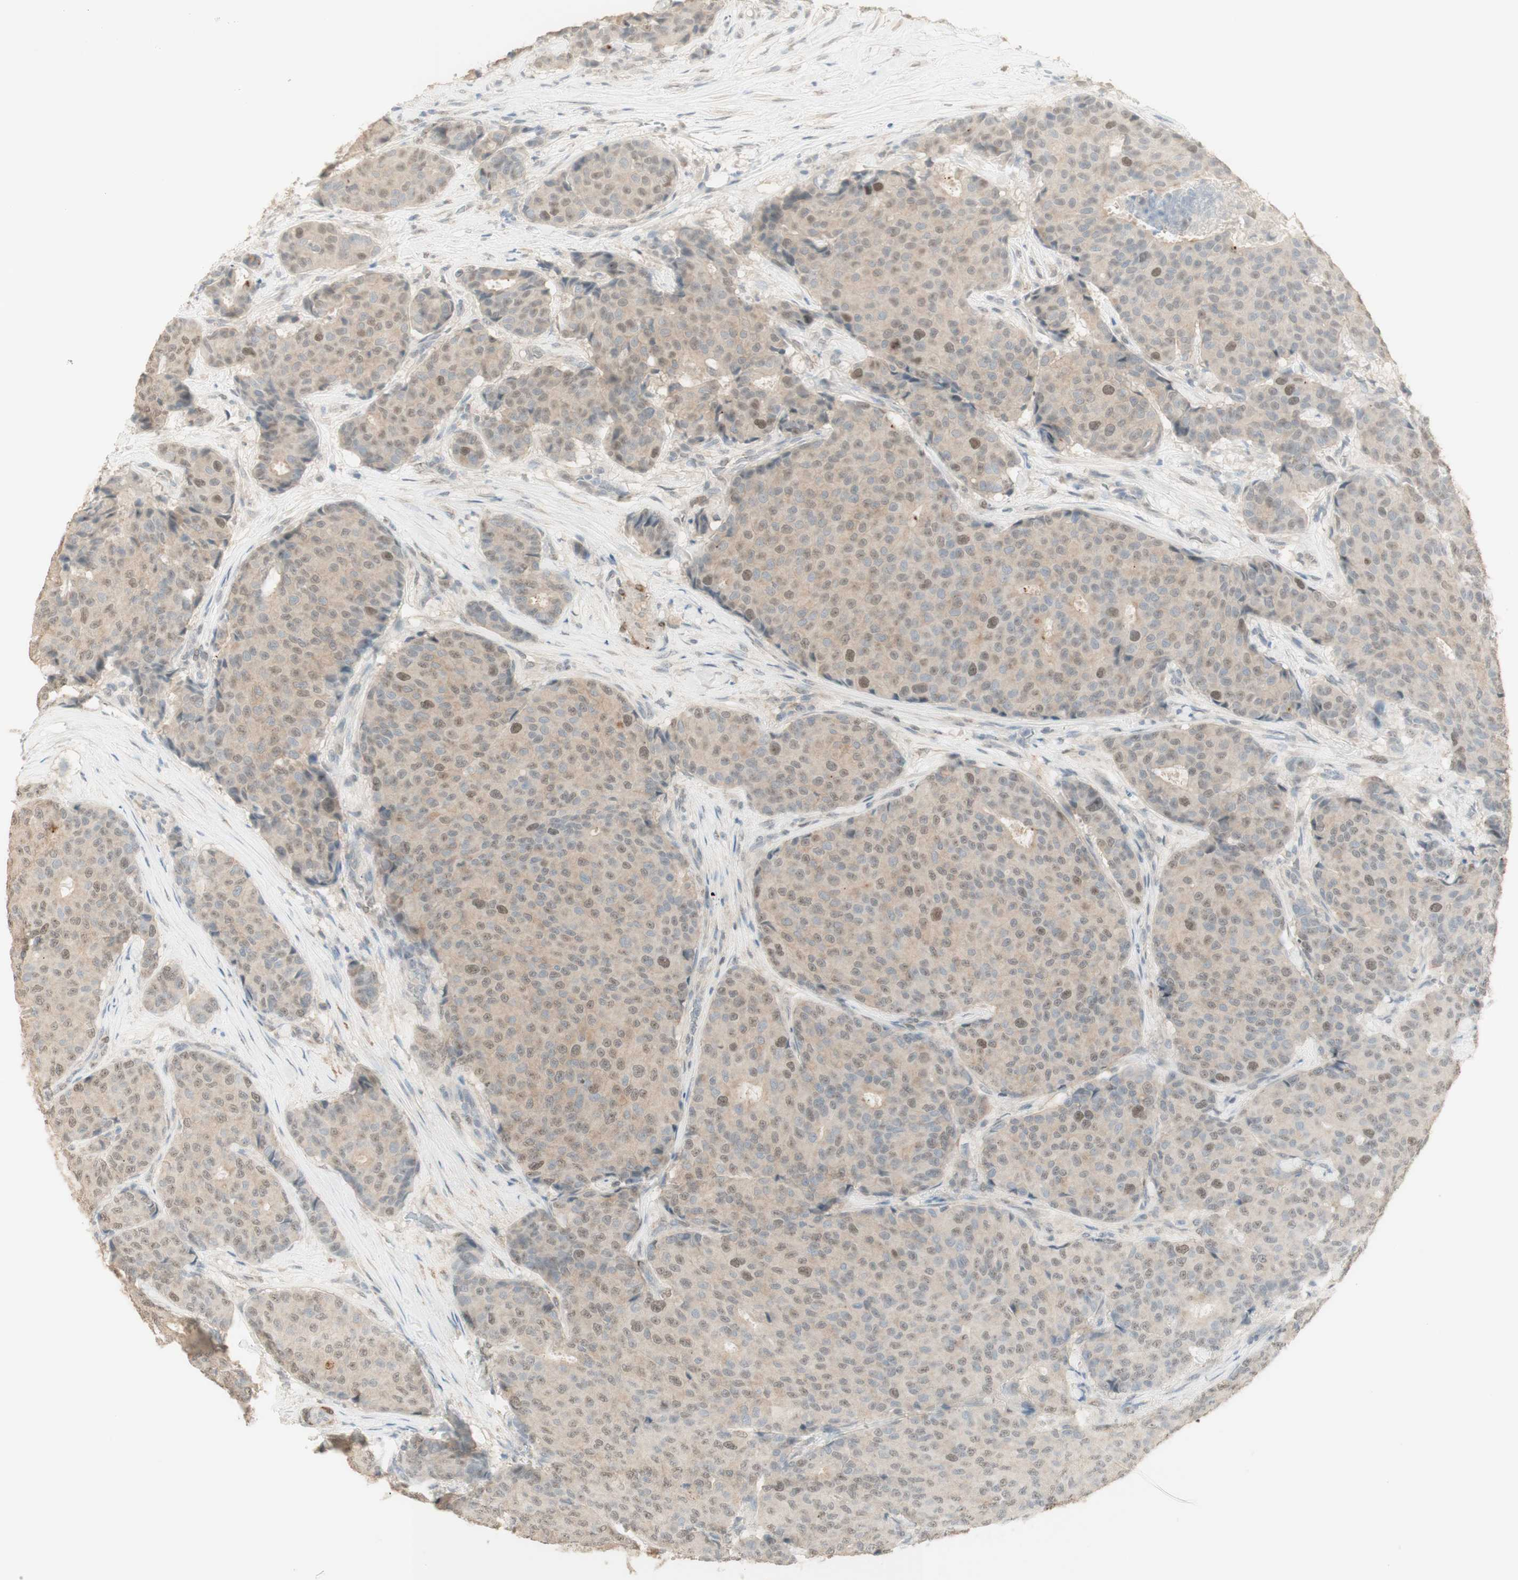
{"staining": {"intensity": "weak", "quantity": "25%-75%", "location": "nuclear"}, "tissue": "breast cancer", "cell_type": "Tumor cells", "image_type": "cancer", "snomed": [{"axis": "morphology", "description": "Duct carcinoma"}, {"axis": "topography", "description": "Breast"}], "caption": "High-power microscopy captured an immunohistochemistry (IHC) image of infiltrating ductal carcinoma (breast), revealing weak nuclear staining in about 25%-75% of tumor cells.", "gene": "MUC3A", "patient": {"sex": "female", "age": 75}}